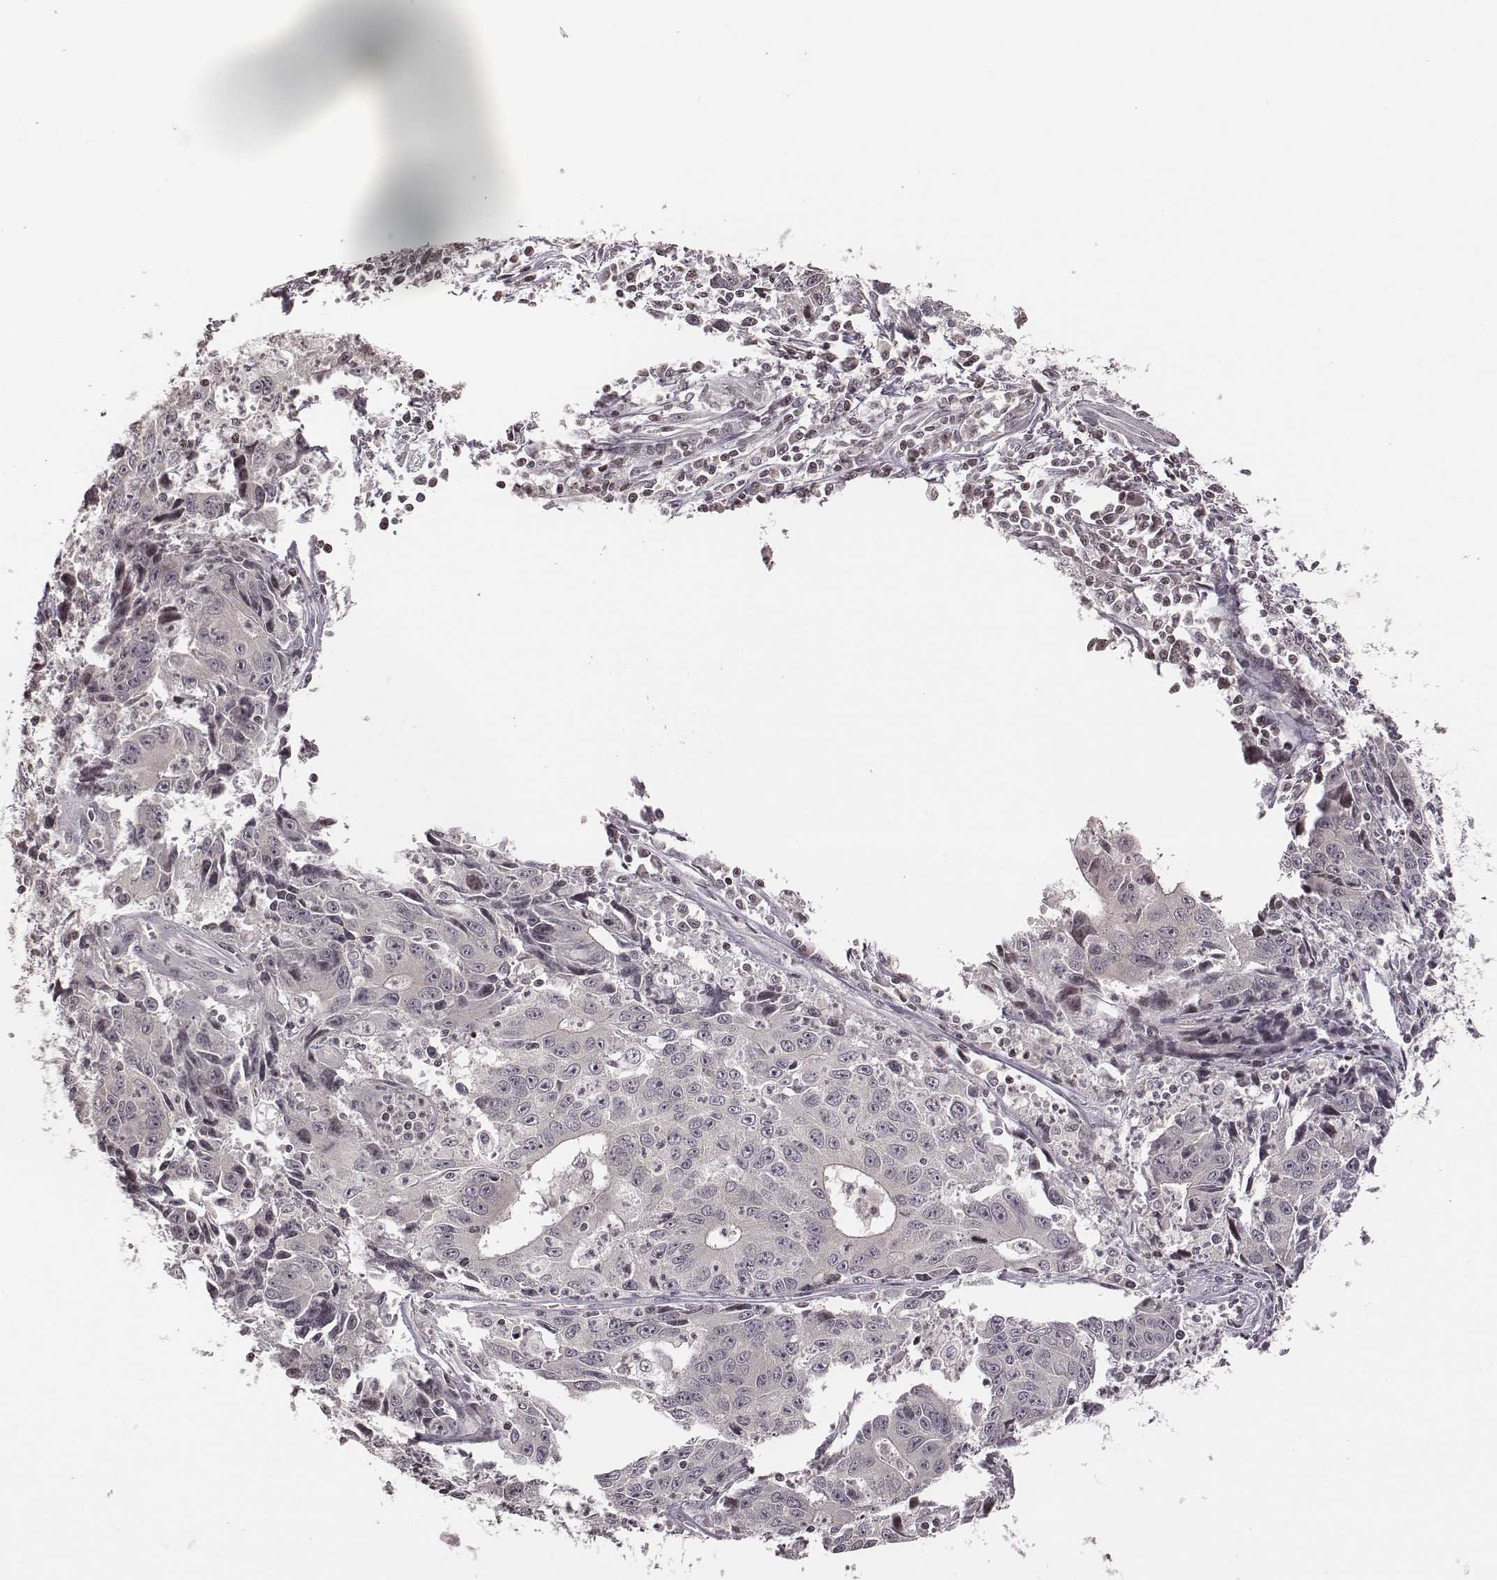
{"staining": {"intensity": "negative", "quantity": "none", "location": "none"}, "tissue": "liver cancer", "cell_type": "Tumor cells", "image_type": "cancer", "snomed": [{"axis": "morphology", "description": "Cholangiocarcinoma"}, {"axis": "topography", "description": "Liver"}], "caption": "An image of human liver cancer is negative for staining in tumor cells.", "gene": "GRM4", "patient": {"sex": "male", "age": 65}}